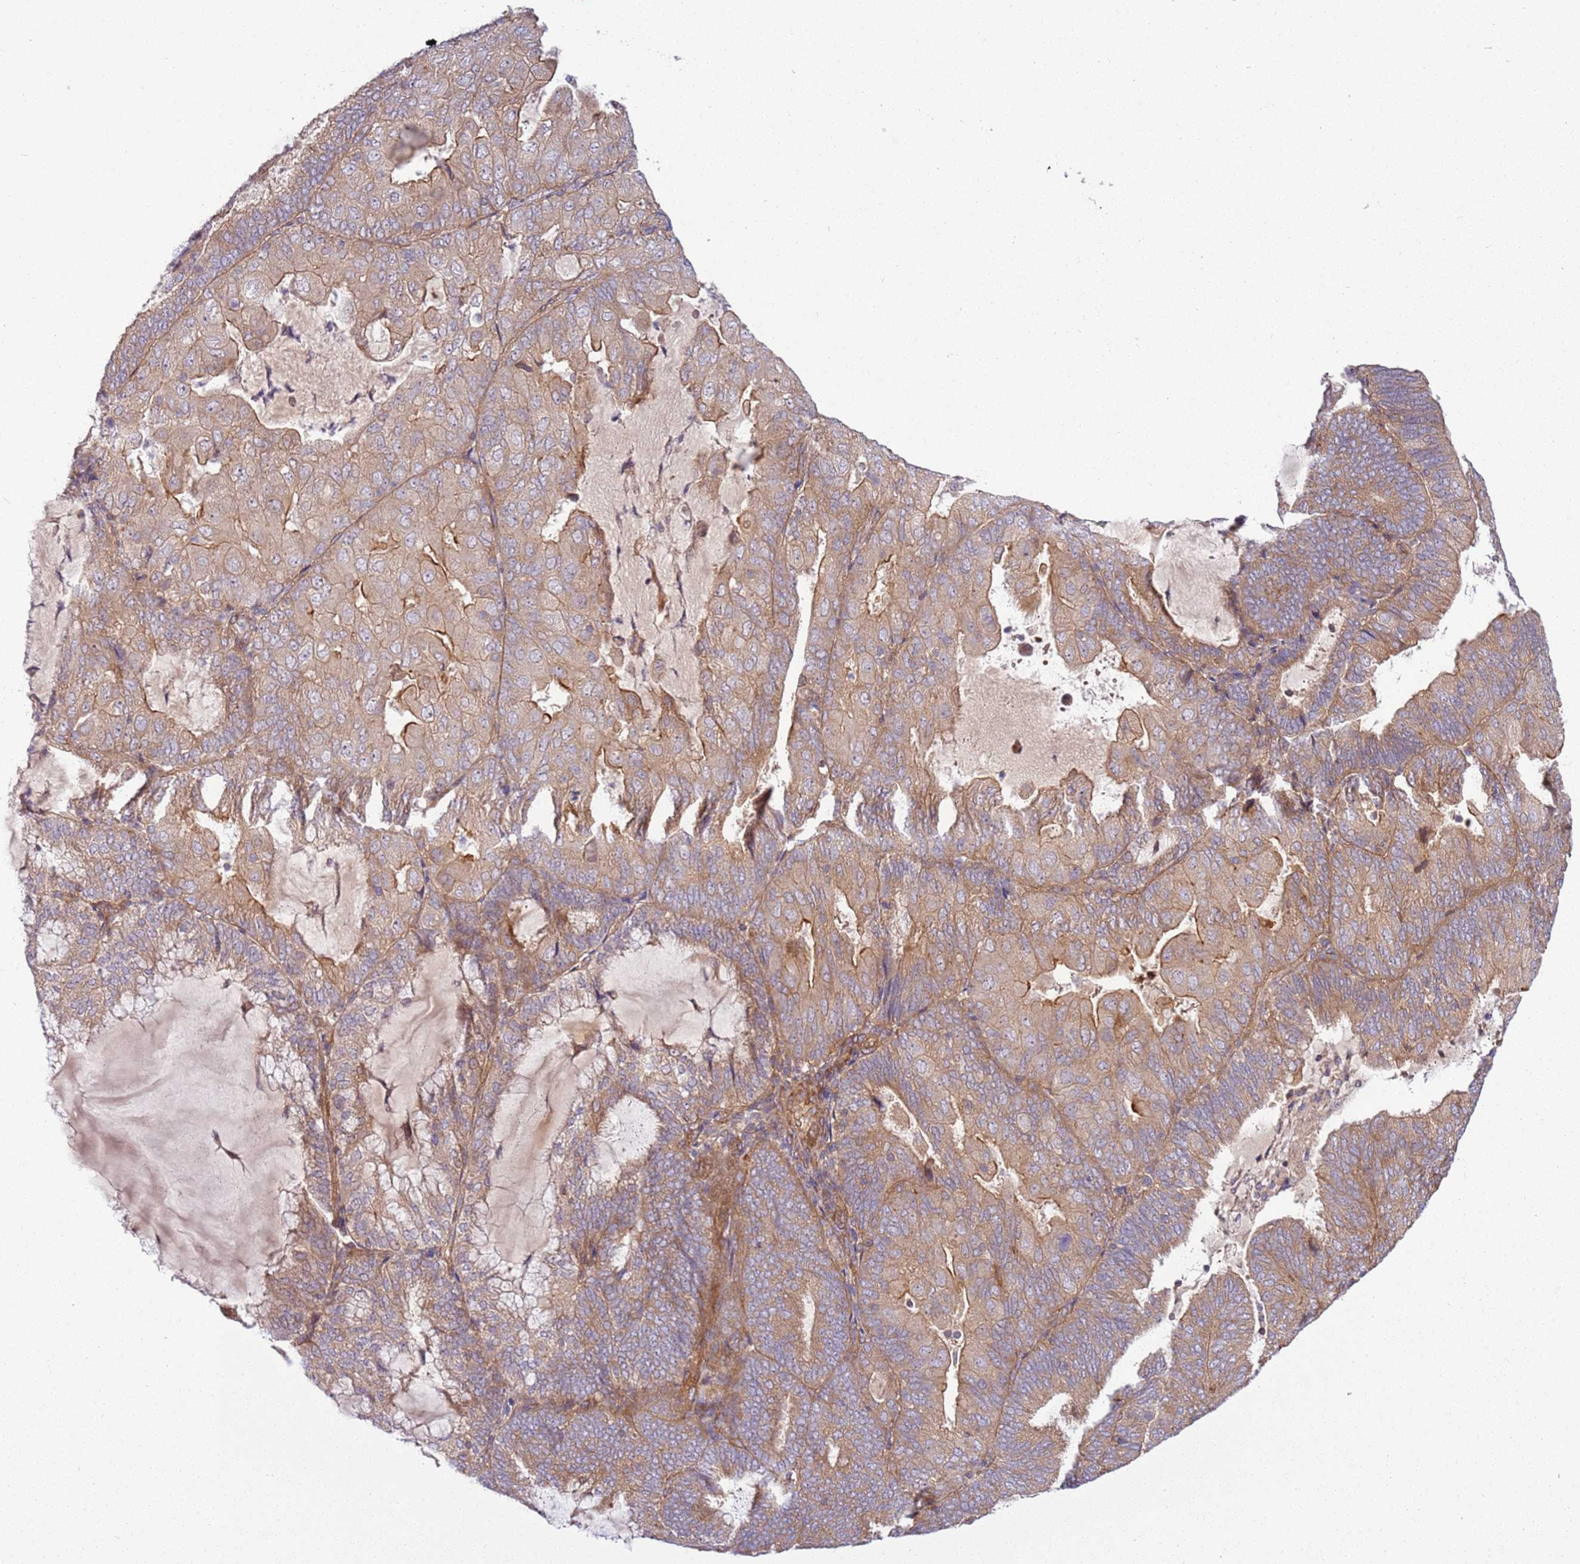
{"staining": {"intensity": "moderate", "quantity": ">75%", "location": "cytoplasmic/membranous"}, "tissue": "endometrial cancer", "cell_type": "Tumor cells", "image_type": "cancer", "snomed": [{"axis": "morphology", "description": "Adenocarcinoma, NOS"}, {"axis": "topography", "description": "Endometrium"}], "caption": "Protein expression analysis of human endometrial cancer (adenocarcinoma) reveals moderate cytoplasmic/membranous positivity in about >75% of tumor cells.", "gene": "GNL1", "patient": {"sex": "female", "age": 81}}